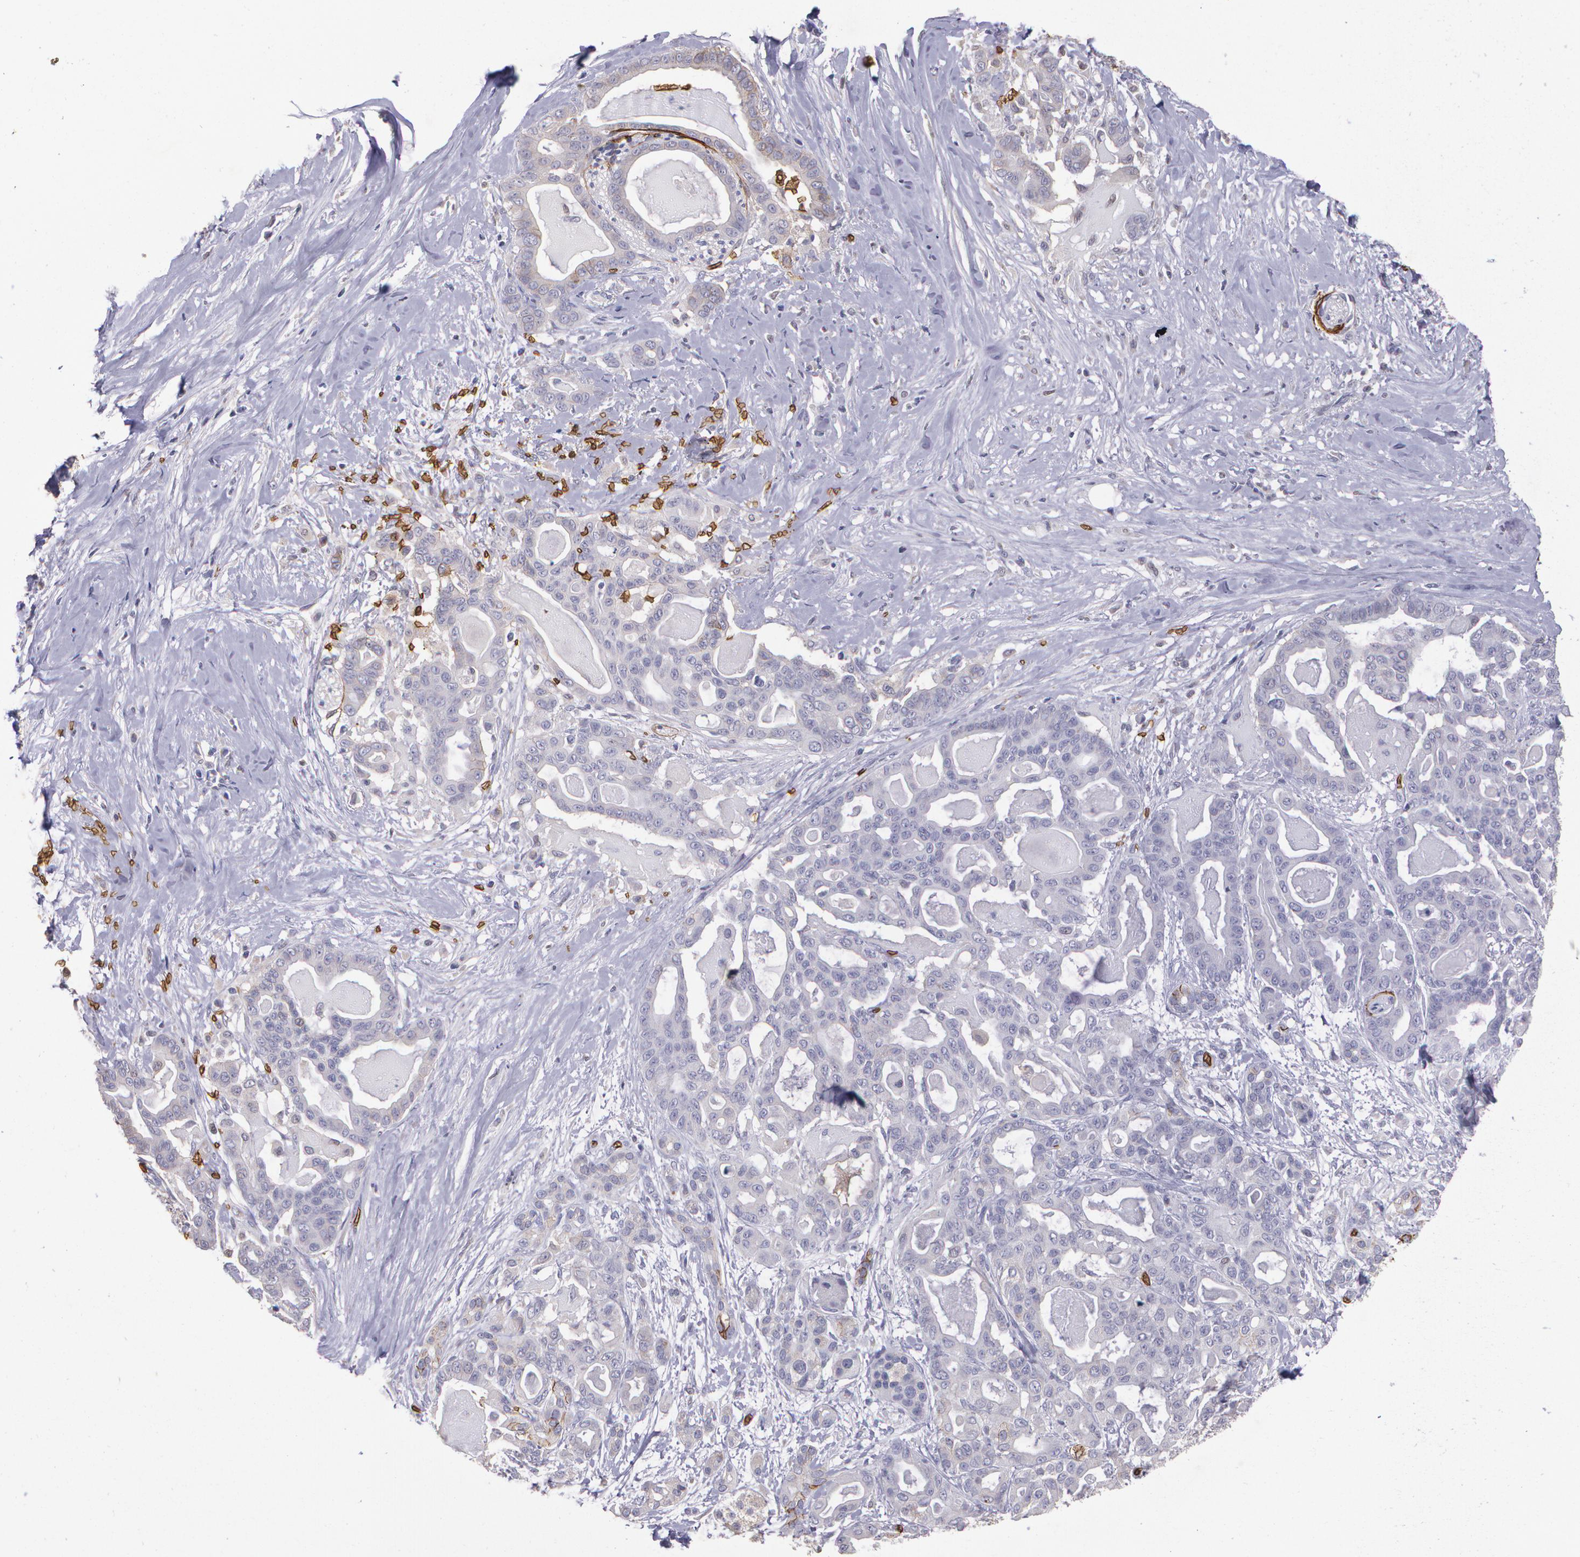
{"staining": {"intensity": "weak", "quantity": "<25%", "location": "cytoplasmic/membranous"}, "tissue": "pancreatic cancer", "cell_type": "Tumor cells", "image_type": "cancer", "snomed": [{"axis": "morphology", "description": "Adenocarcinoma, NOS"}, {"axis": "topography", "description": "Pancreas"}], "caption": "IHC photomicrograph of neoplastic tissue: pancreatic cancer stained with DAB (3,3'-diaminobenzidine) exhibits no significant protein staining in tumor cells.", "gene": "SLC2A1", "patient": {"sex": "male", "age": 63}}